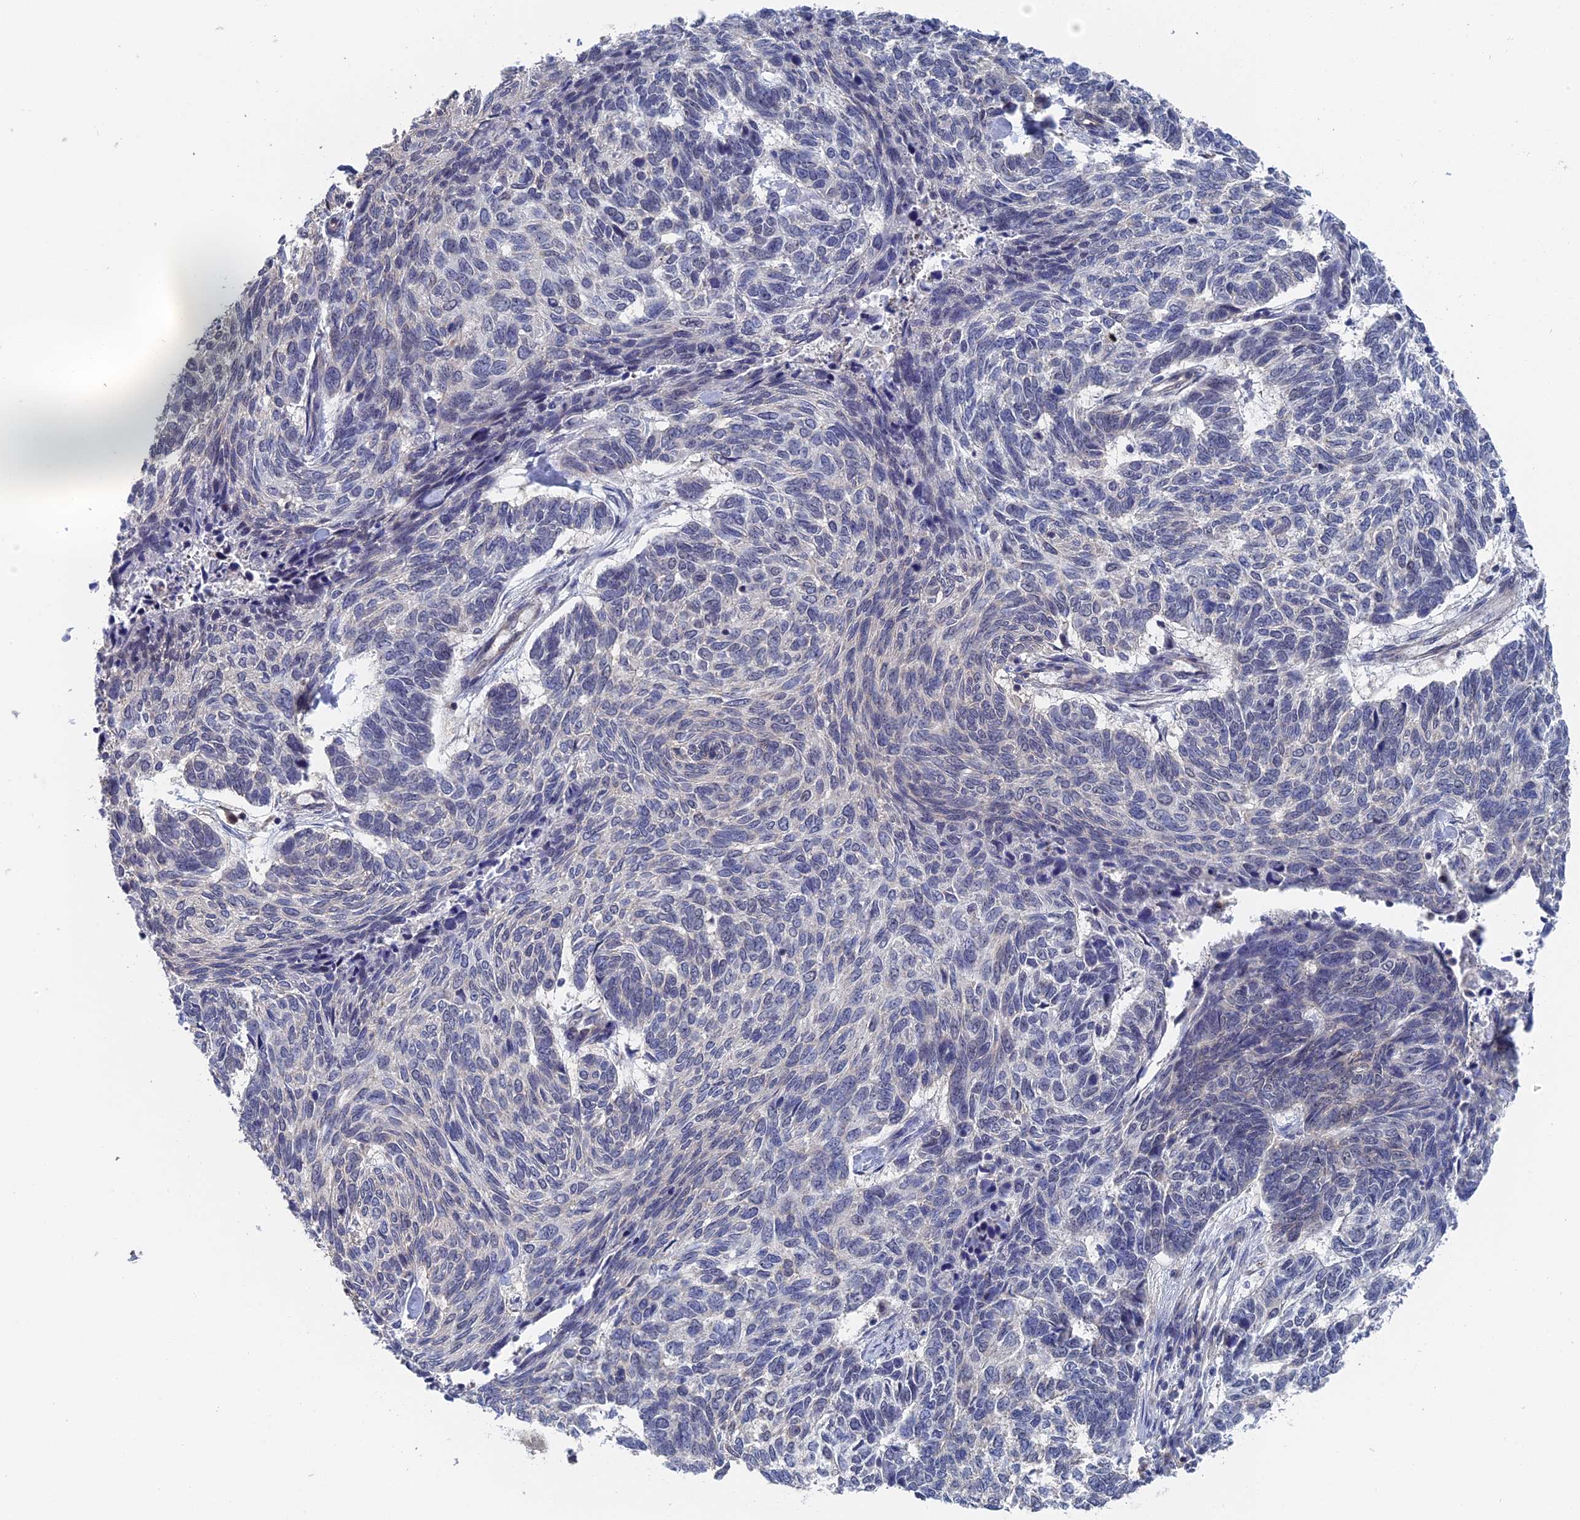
{"staining": {"intensity": "weak", "quantity": "25%-75%", "location": "nuclear"}, "tissue": "skin cancer", "cell_type": "Tumor cells", "image_type": "cancer", "snomed": [{"axis": "morphology", "description": "Basal cell carcinoma"}, {"axis": "topography", "description": "Skin"}], "caption": "Human skin cancer stained with a brown dye exhibits weak nuclear positive staining in approximately 25%-75% of tumor cells.", "gene": "TSSC4", "patient": {"sex": "female", "age": 65}}